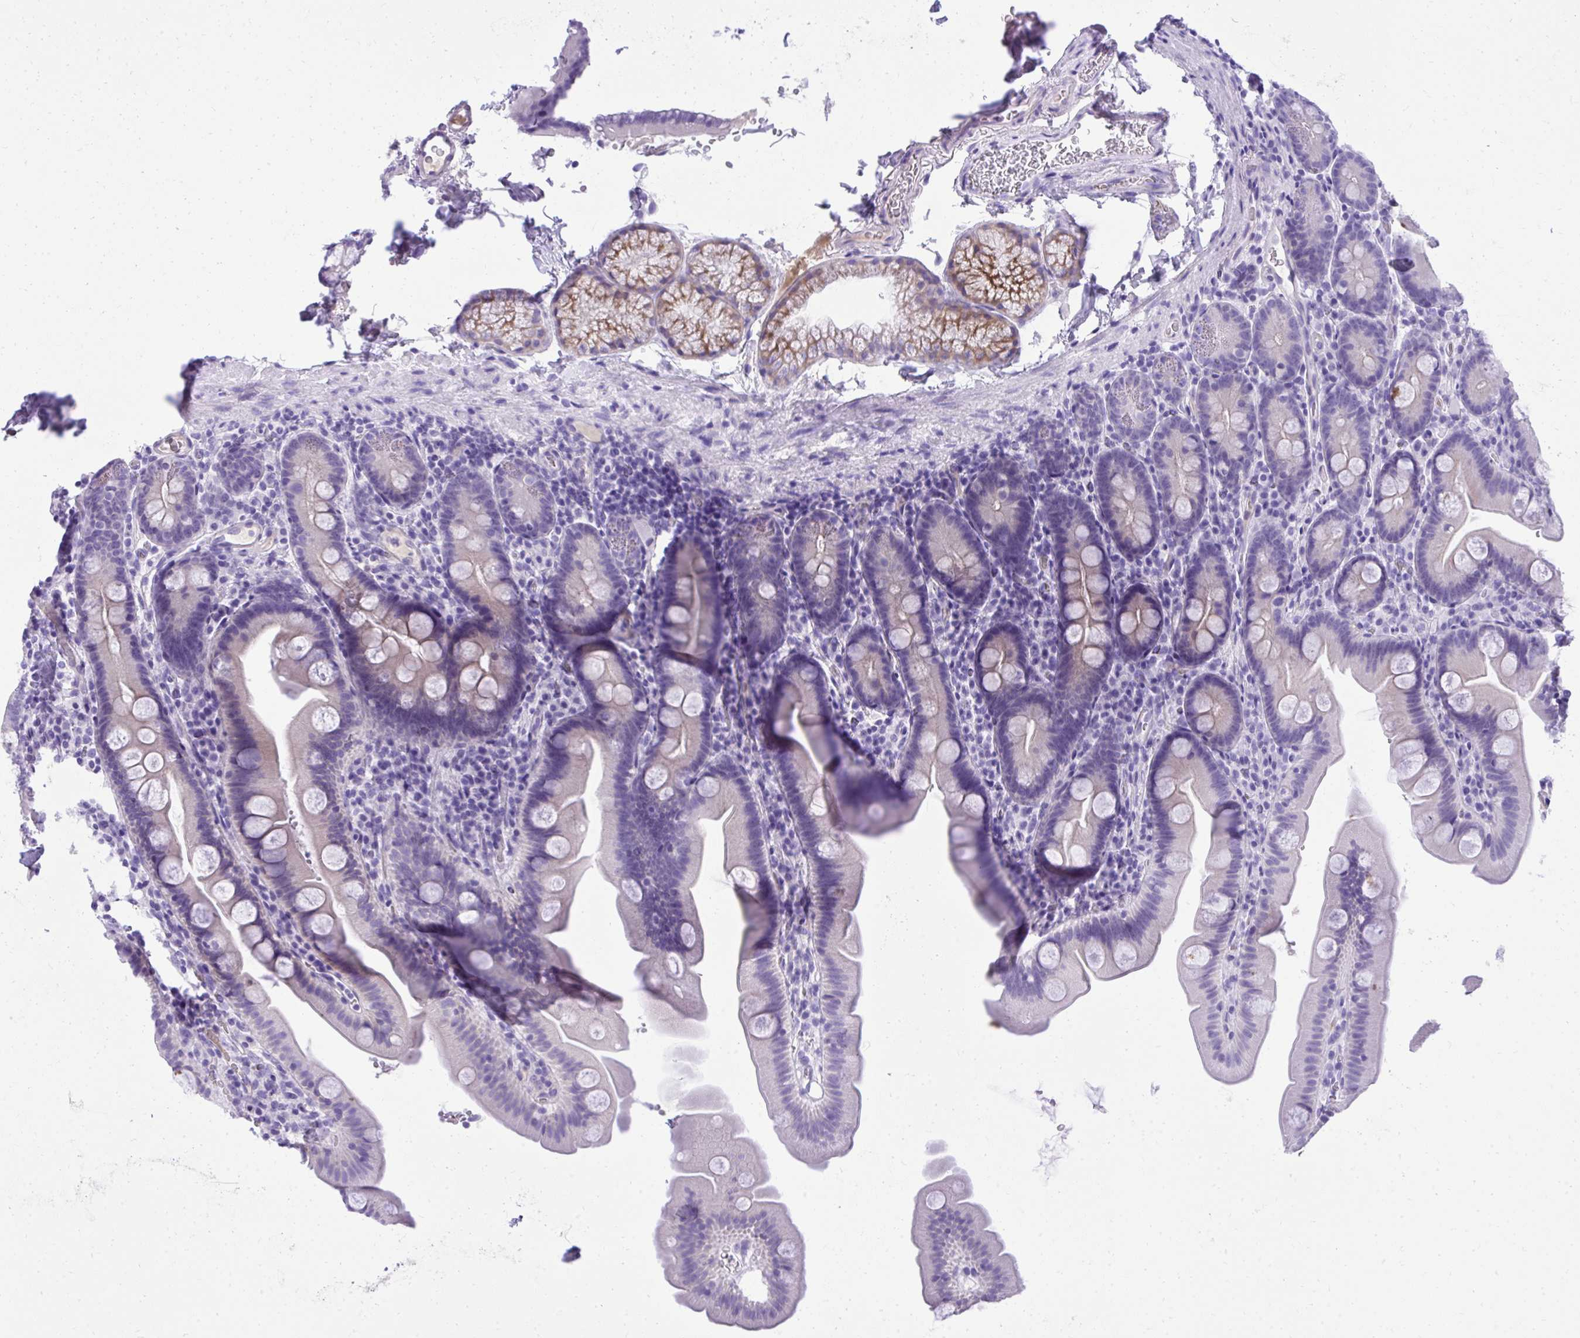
{"staining": {"intensity": "moderate", "quantity": "<25%", "location": "cytoplasmic/membranous"}, "tissue": "small intestine", "cell_type": "Glandular cells", "image_type": "normal", "snomed": [{"axis": "morphology", "description": "Normal tissue, NOS"}, {"axis": "topography", "description": "Small intestine"}], "caption": "Benign small intestine was stained to show a protein in brown. There is low levels of moderate cytoplasmic/membranous positivity in approximately <25% of glandular cells. The protein is stained brown, and the nuclei are stained in blue (DAB (3,3'-diaminobenzidine) IHC with brightfield microscopy, high magnification).", "gene": "ST6GALNAC3", "patient": {"sex": "female", "age": 68}}